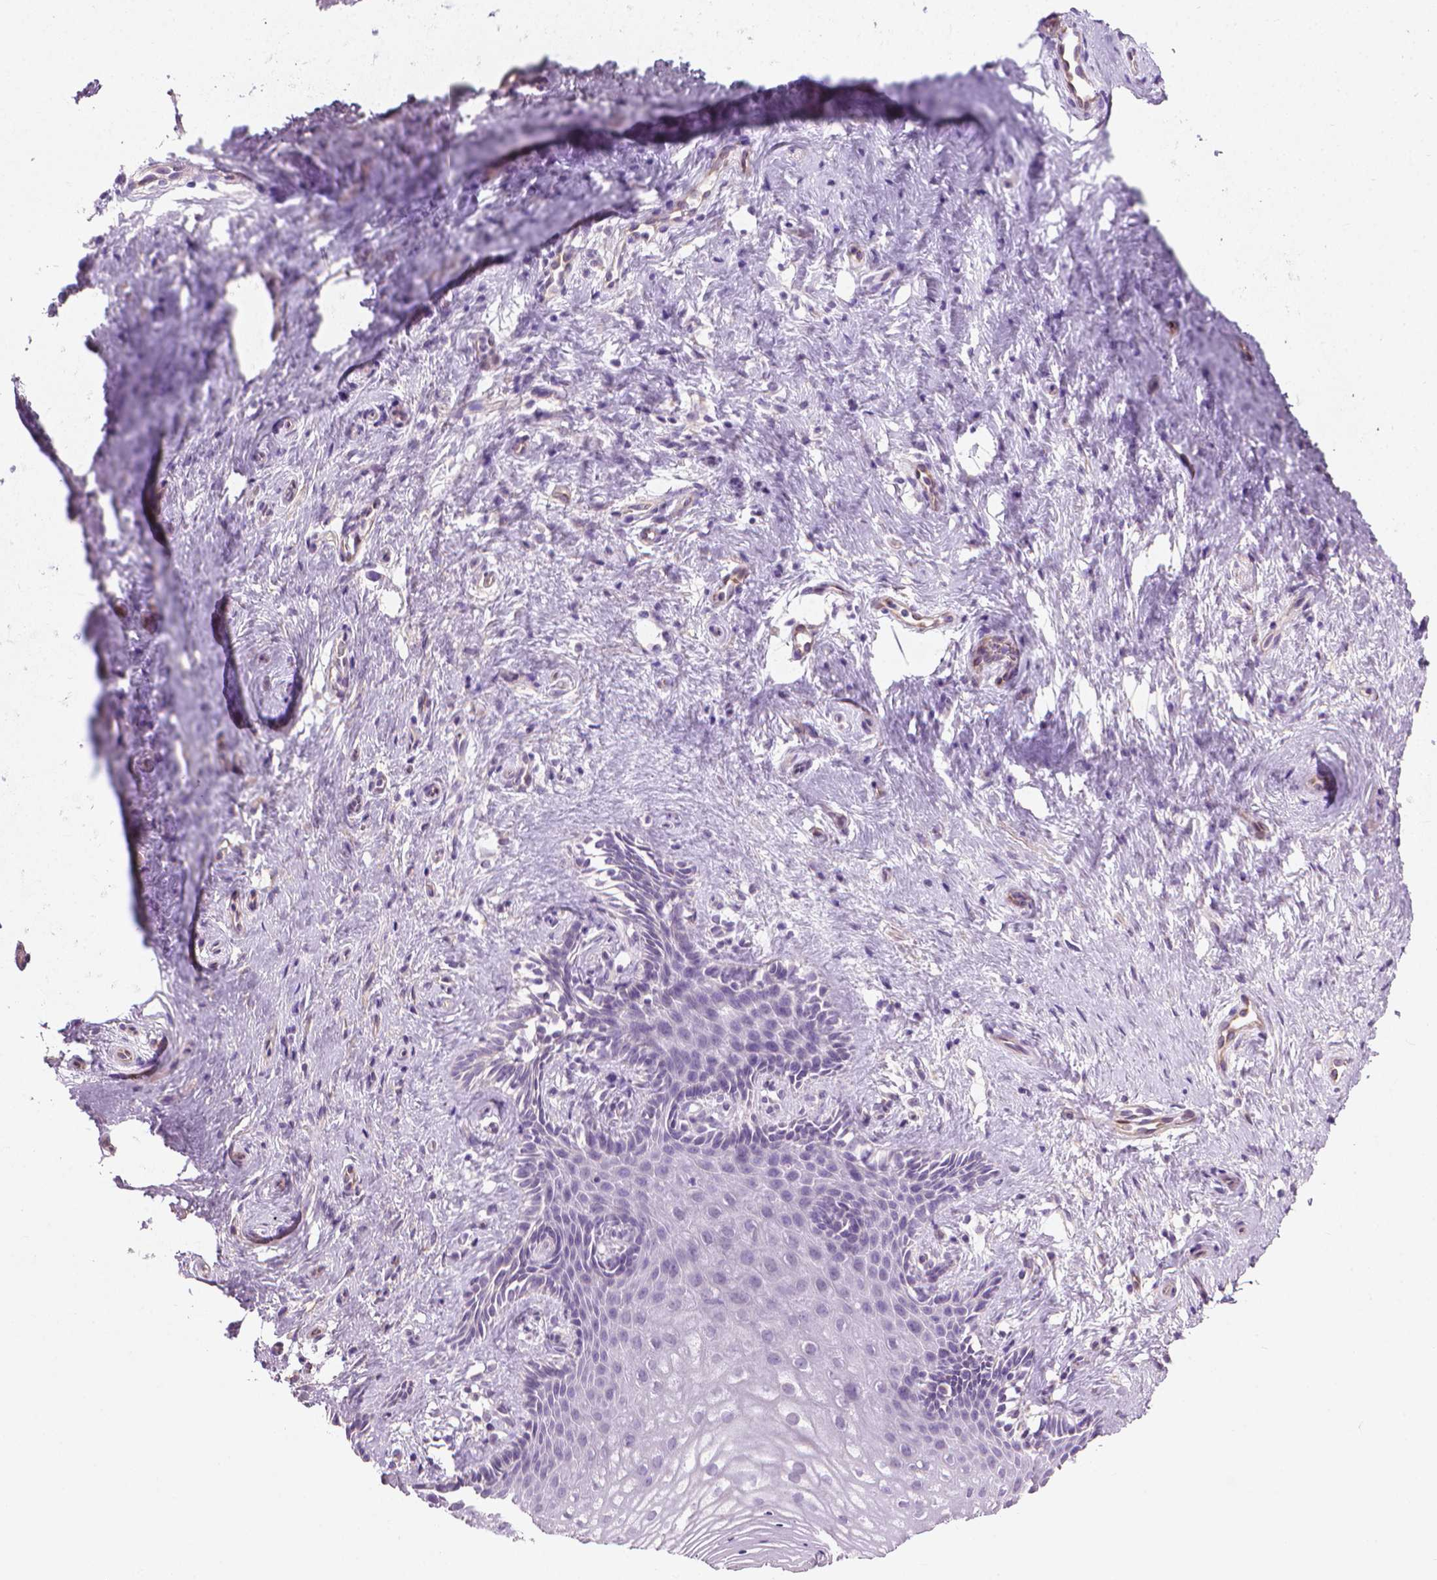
{"staining": {"intensity": "negative", "quantity": "none", "location": "none"}, "tissue": "vagina", "cell_type": "Squamous epithelial cells", "image_type": "normal", "snomed": [{"axis": "morphology", "description": "Normal tissue, NOS"}, {"axis": "topography", "description": "Vagina"}], "caption": "Immunohistochemical staining of unremarkable vagina displays no significant positivity in squamous epithelial cells. The staining was performed using DAB (3,3'-diaminobenzidine) to visualize the protein expression in brown, while the nuclei were stained in blue with hematoxylin (Magnification: 20x).", "gene": "KRT73", "patient": {"sex": "female", "age": 42}}